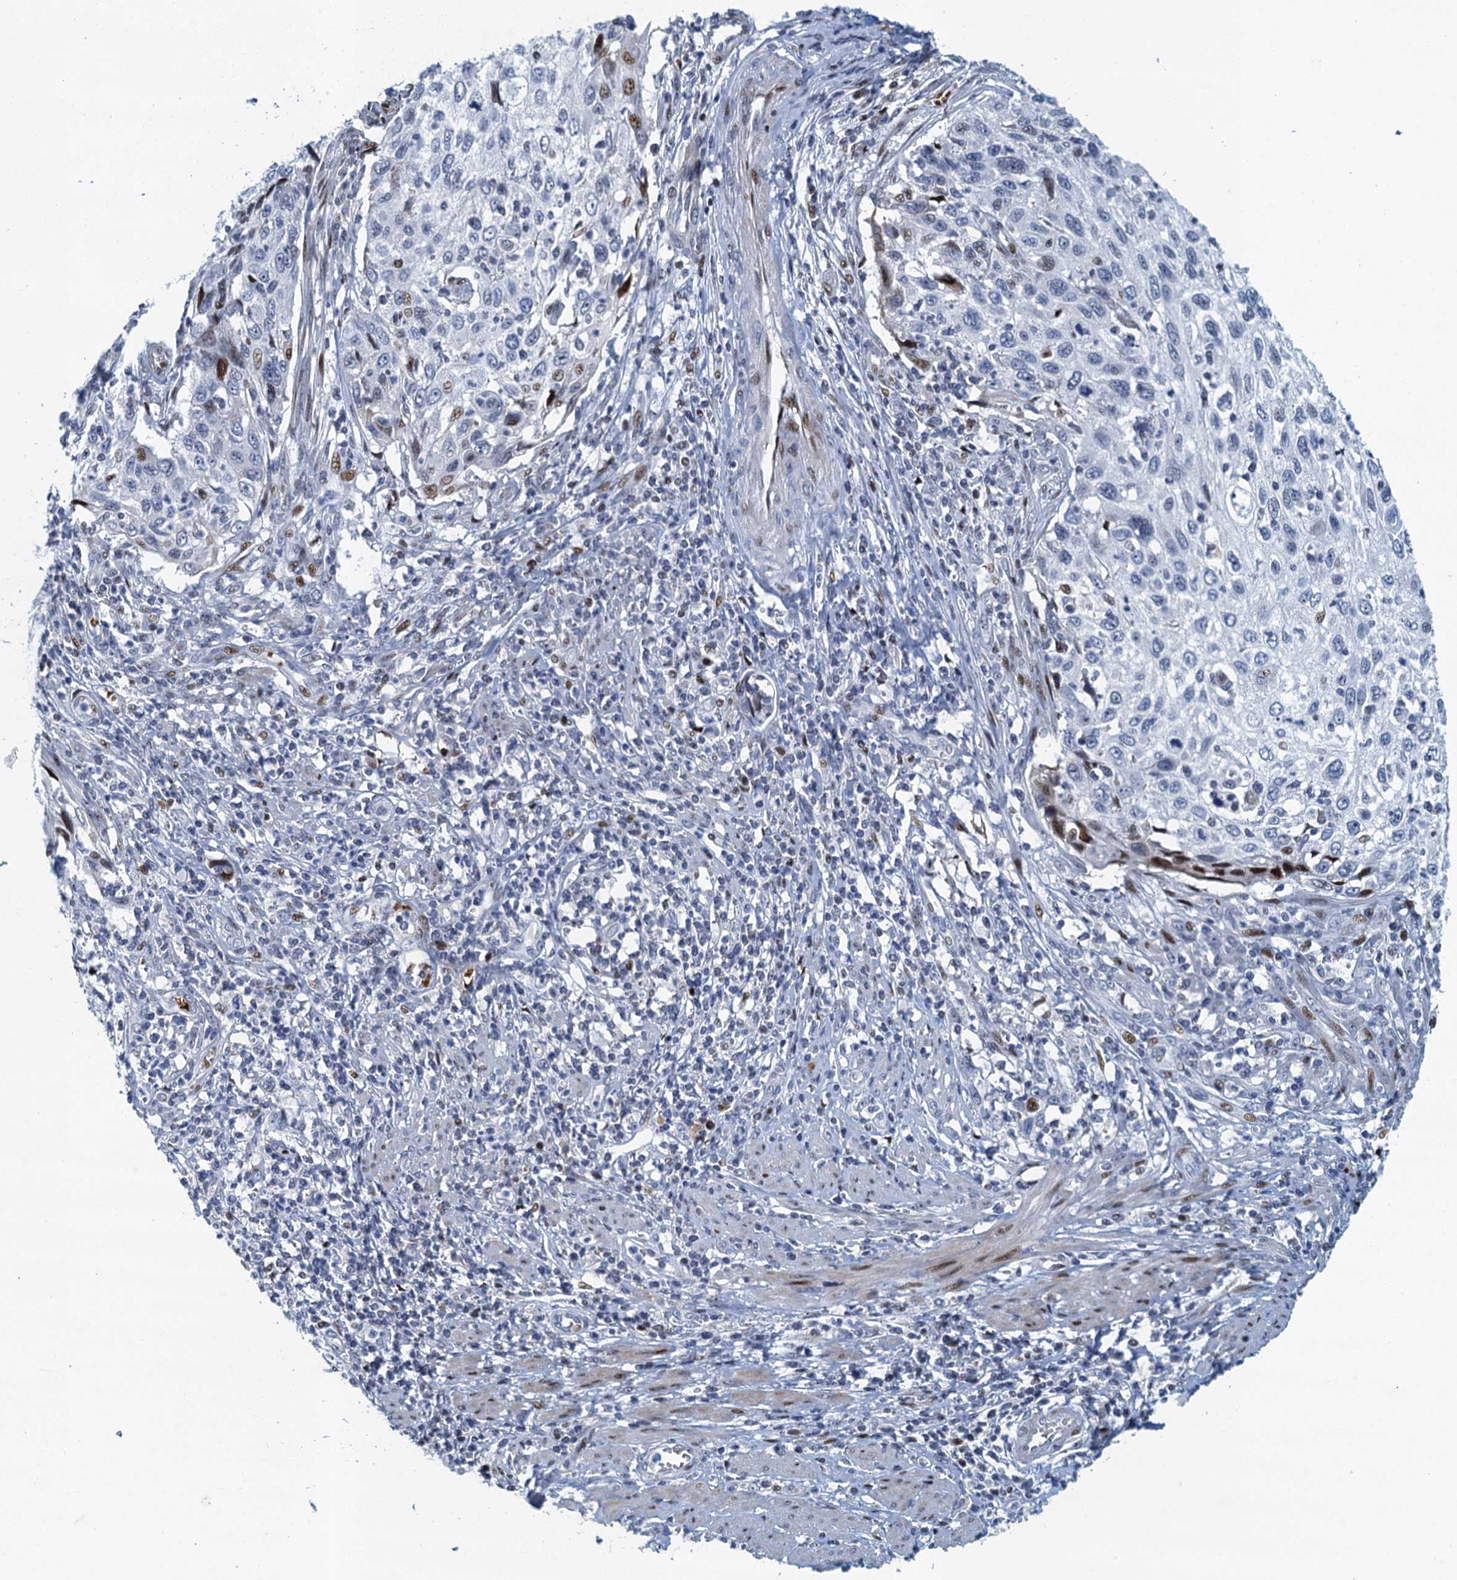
{"staining": {"intensity": "weak", "quantity": "<25%", "location": "nuclear"}, "tissue": "cervical cancer", "cell_type": "Tumor cells", "image_type": "cancer", "snomed": [{"axis": "morphology", "description": "Squamous cell carcinoma, NOS"}, {"axis": "topography", "description": "Cervix"}], "caption": "Immunohistochemistry (IHC) histopathology image of human cervical squamous cell carcinoma stained for a protein (brown), which reveals no positivity in tumor cells. (DAB IHC visualized using brightfield microscopy, high magnification).", "gene": "ANKRD13D", "patient": {"sex": "female", "age": 70}}